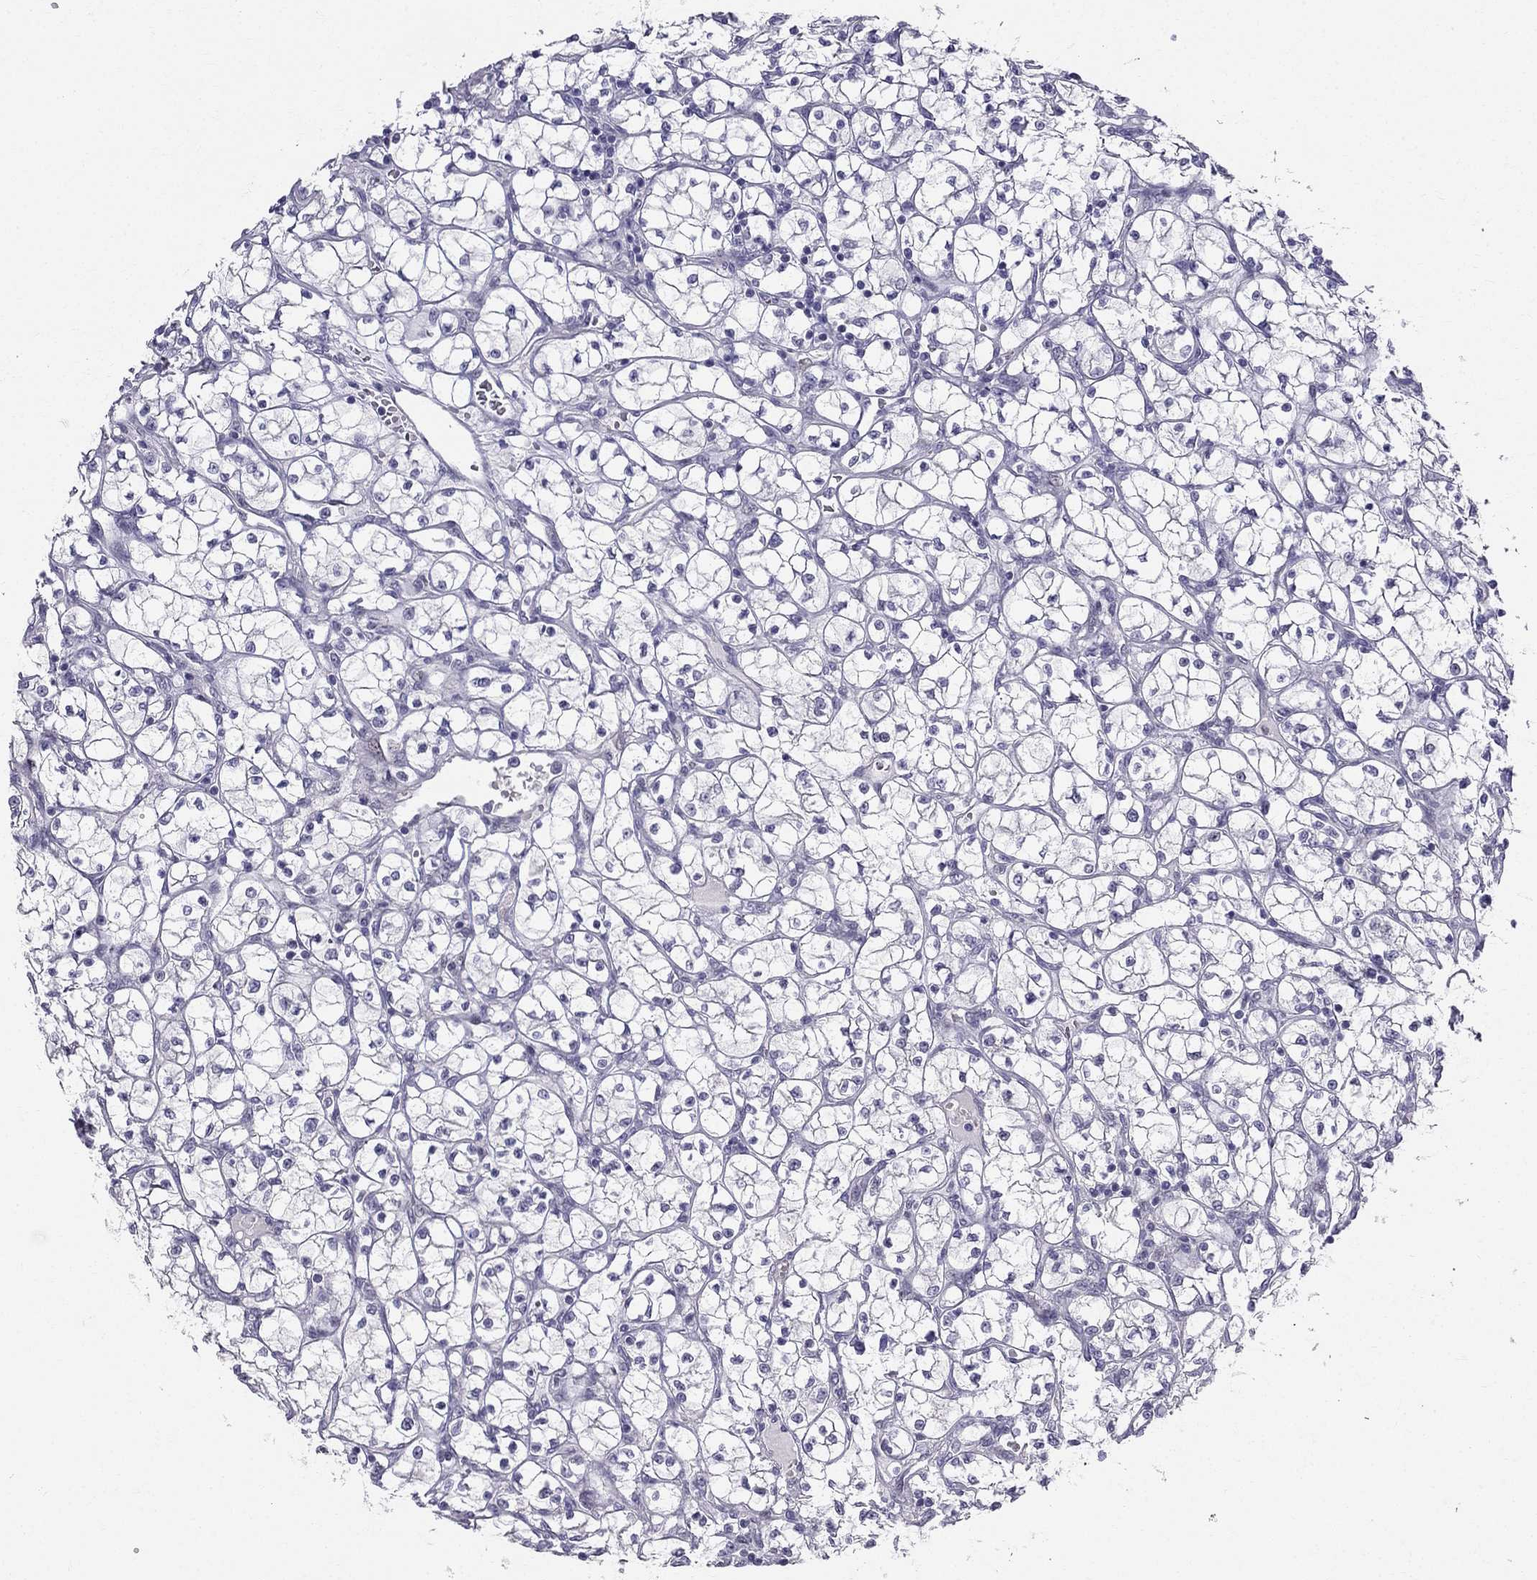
{"staining": {"intensity": "negative", "quantity": "none", "location": "none"}, "tissue": "renal cancer", "cell_type": "Tumor cells", "image_type": "cancer", "snomed": [{"axis": "morphology", "description": "Adenocarcinoma, NOS"}, {"axis": "topography", "description": "Kidney"}], "caption": "Renal cancer was stained to show a protein in brown. There is no significant positivity in tumor cells. (Immunohistochemistry, brightfield microscopy, high magnification).", "gene": "BAG5", "patient": {"sex": "female", "age": 64}}